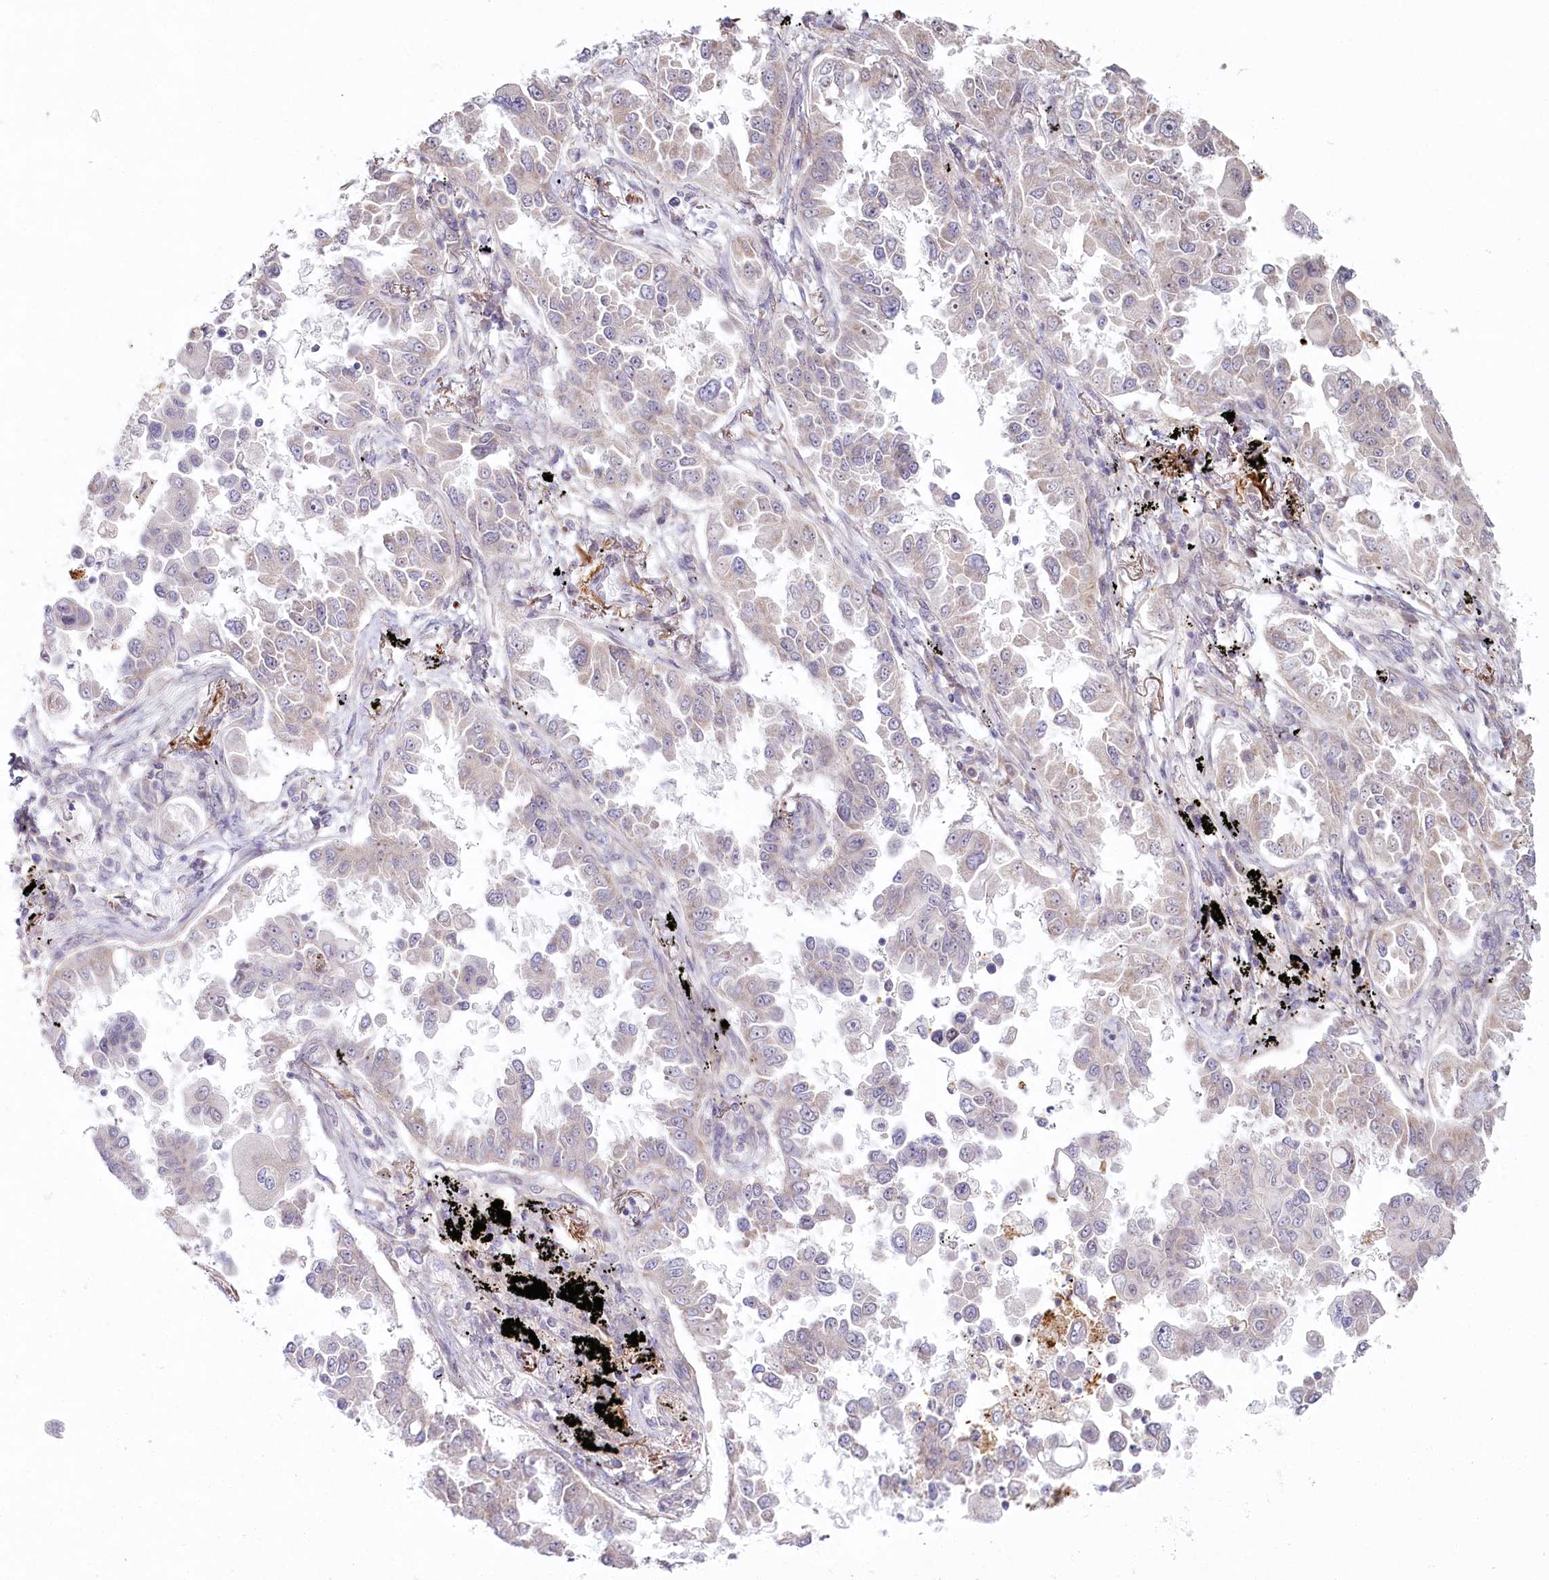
{"staining": {"intensity": "negative", "quantity": "none", "location": "none"}, "tissue": "lung cancer", "cell_type": "Tumor cells", "image_type": "cancer", "snomed": [{"axis": "morphology", "description": "Adenocarcinoma, NOS"}, {"axis": "topography", "description": "Lung"}], "caption": "DAB (3,3'-diaminobenzidine) immunohistochemical staining of human lung cancer demonstrates no significant expression in tumor cells.", "gene": "SPINK13", "patient": {"sex": "female", "age": 67}}